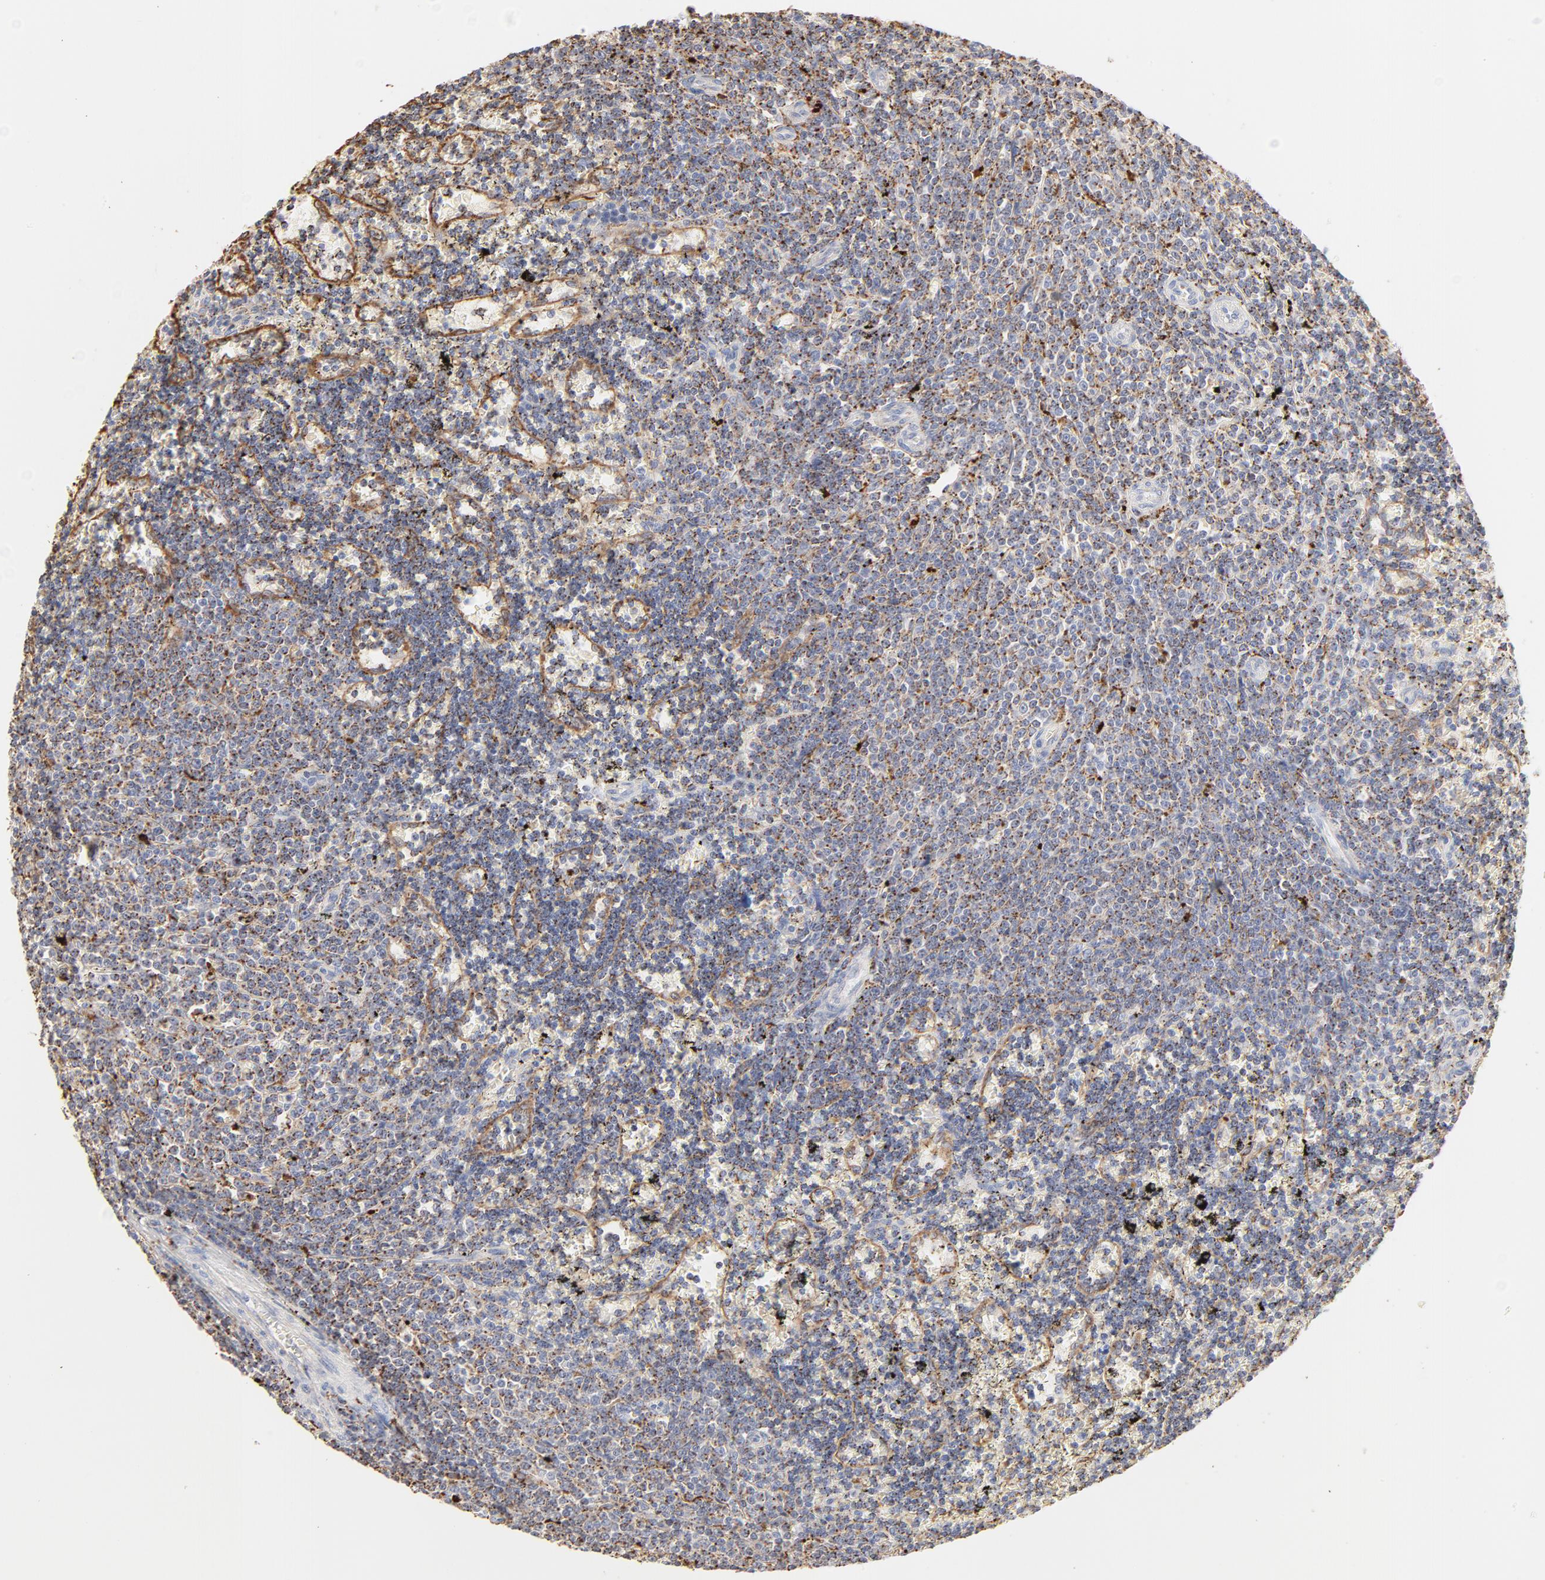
{"staining": {"intensity": "negative", "quantity": "none", "location": "none"}, "tissue": "lymphoma", "cell_type": "Tumor cells", "image_type": "cancer", "snomed": [{"axis": "morphology", "description": "Malignant lymphoma, non-Hodgkin's type, Low grade"}, {"axis": "topography", "description": "Spleen"}], "caption": "Lymphoma was stained to show a protein in brown. There is no significant expression in tumor cells.", "gene": "CTSH", "patient": {"sex": "male", "age": 60}}